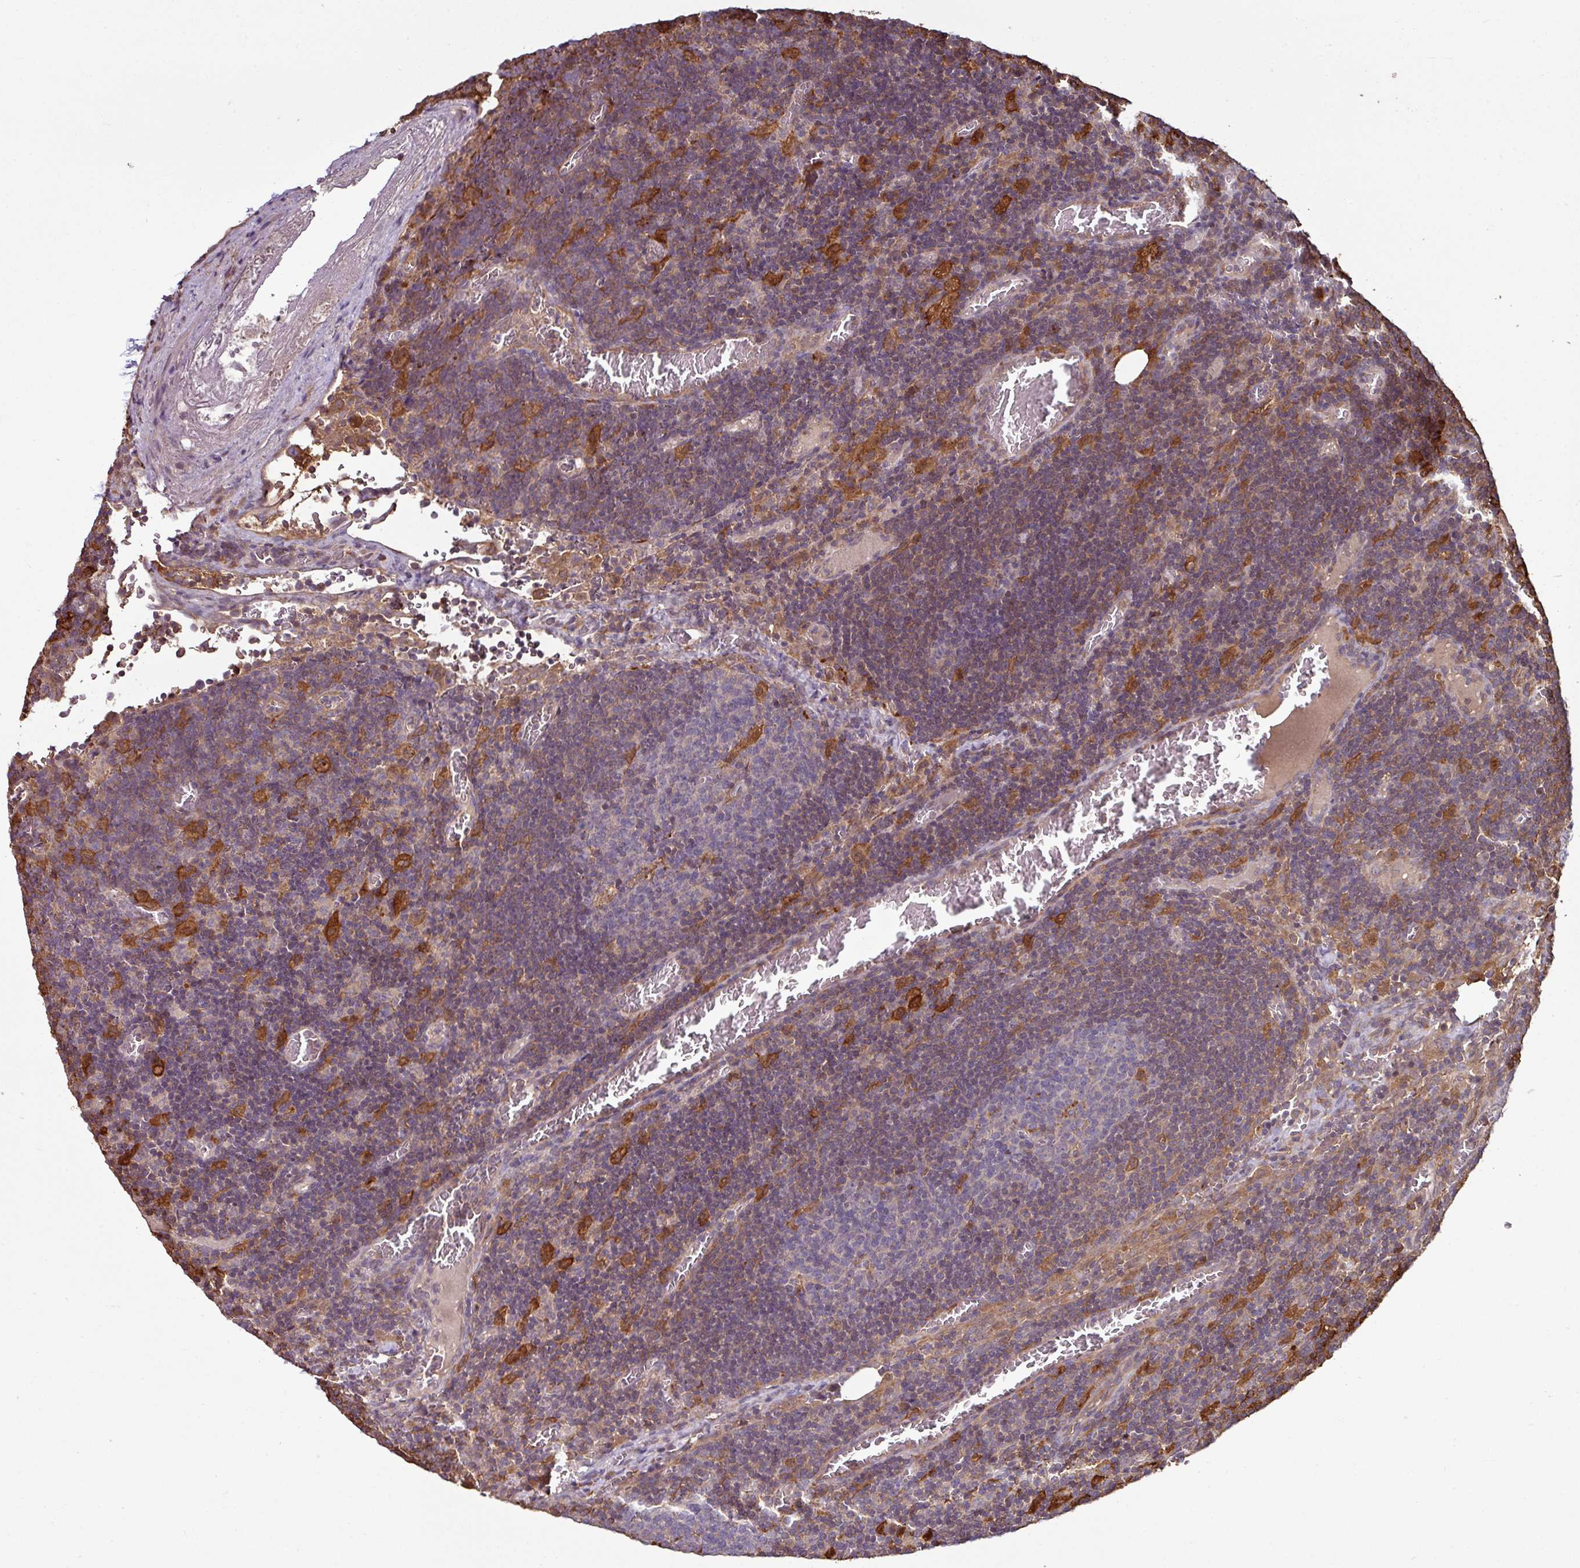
{"staining": {"intensity": "negative", "quantity": "none", "location": "none"}, "tissue": "lymph node", "cell_type": "Germinal center cells", "image_type": "normal", "snomed": [{"axis": "morphology", "description": "Normal tissue, NOS"}, {"axis": "topography", "description": "Lymph node"}], "caption": "This is a photomicrograph of immunohistochemistry staining of benign lymph node, which shows no staining in germinal center cells.", "gene": "GNPDA1", "patient": {"sex": "male", "age": 50}}